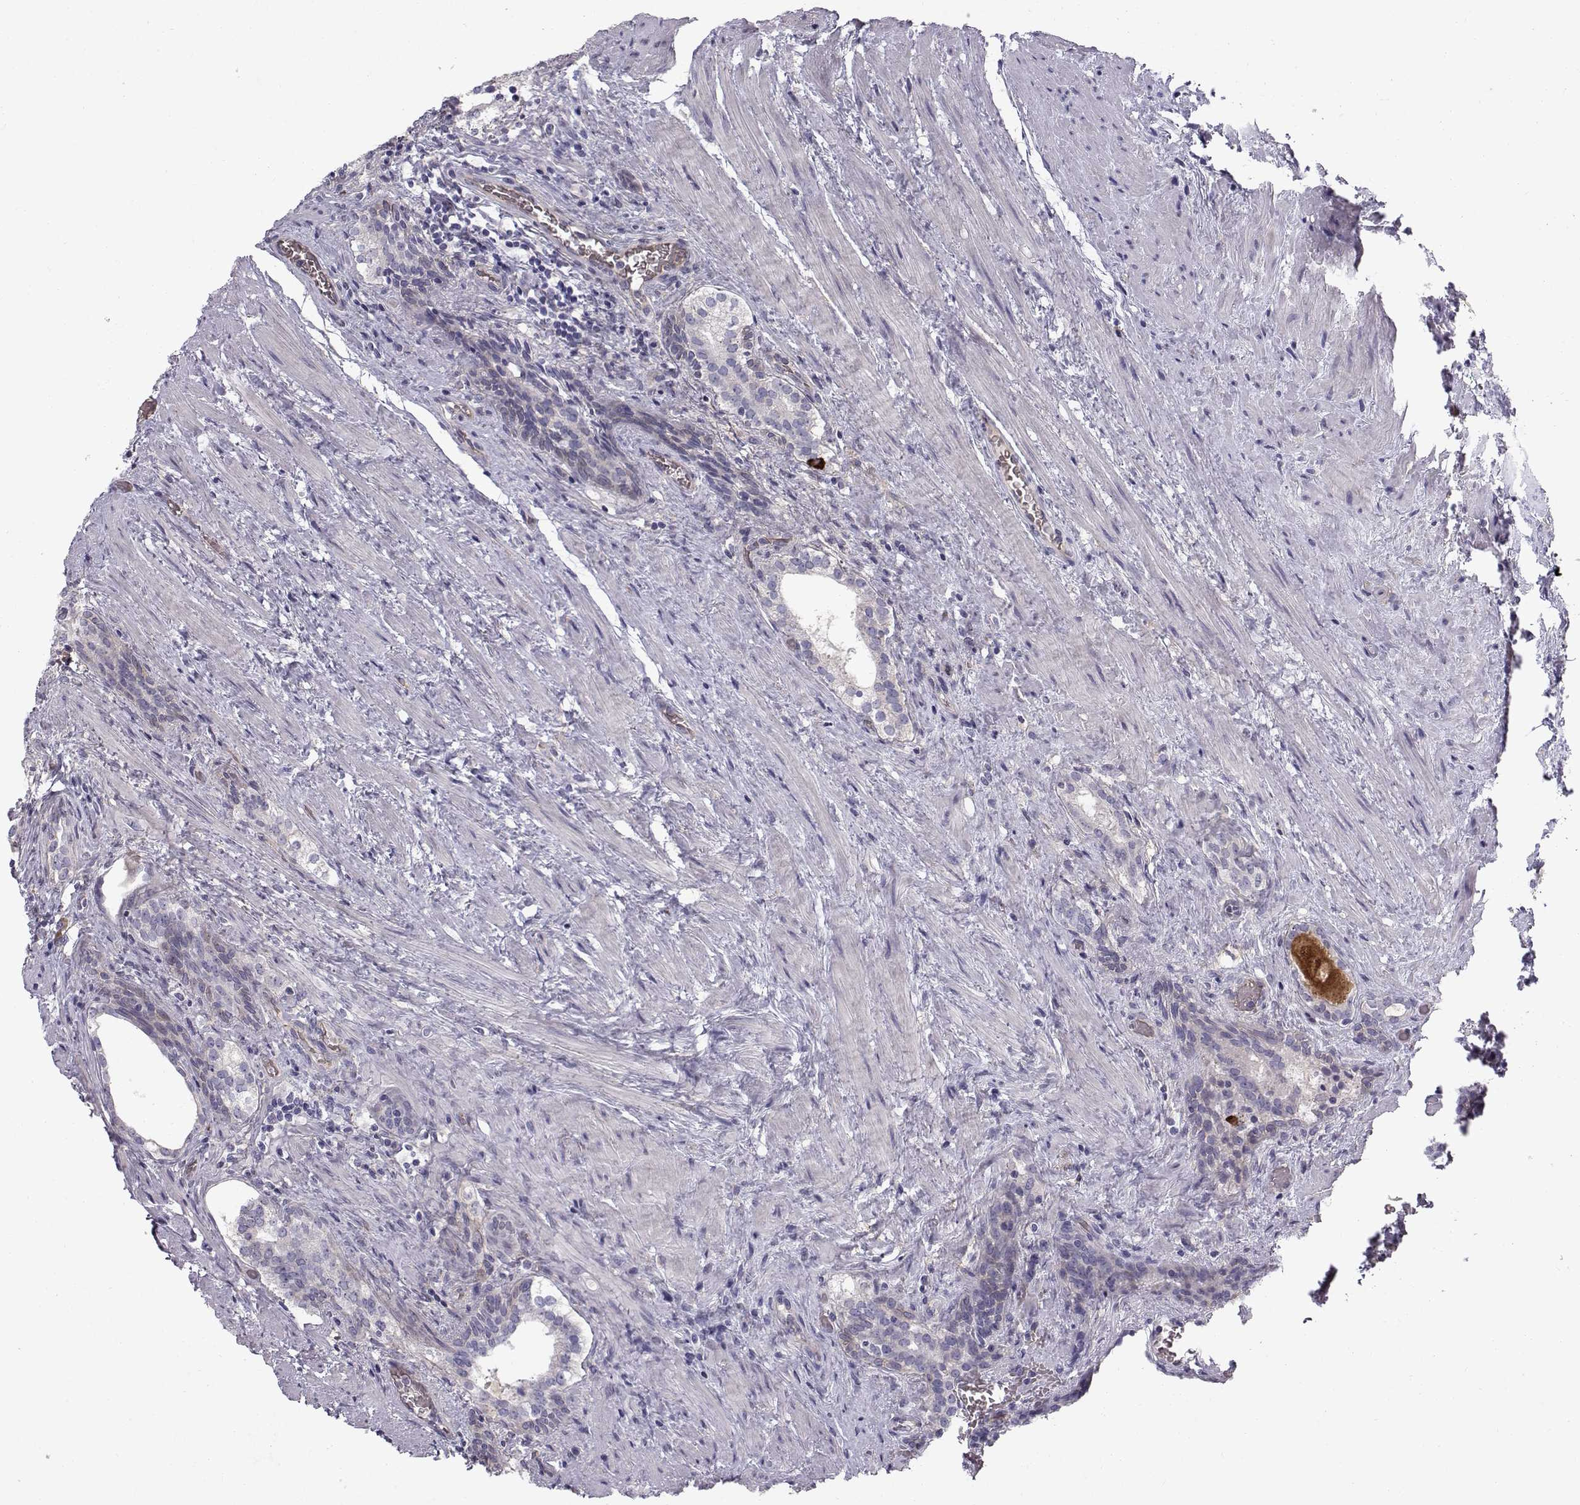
{"staining": {"intensity": "strong", "quantity": "<25%", "location": "cytoplasmic/membranous"}, "tissue": "prostate cancer", "cell_type": "Tumor cells", "image_type": "cancer", "snomed": [{"axis": "morphology", "description": "Adenocarcinoma, NOS"}, {"axis": "morphology", "description": "Adenocarcinoma, High grade"}, {"axis": "topography", "description": "Prostate"}], "caption": "DAB immunohistochemical staining of human prostate high-grade adenocarcinoma shows strong cytoplasmic/membranous protein positivity in about <25% of tumor cells.", "gene": "QPCT", "patient": {"sex": "male", "age": 61}}